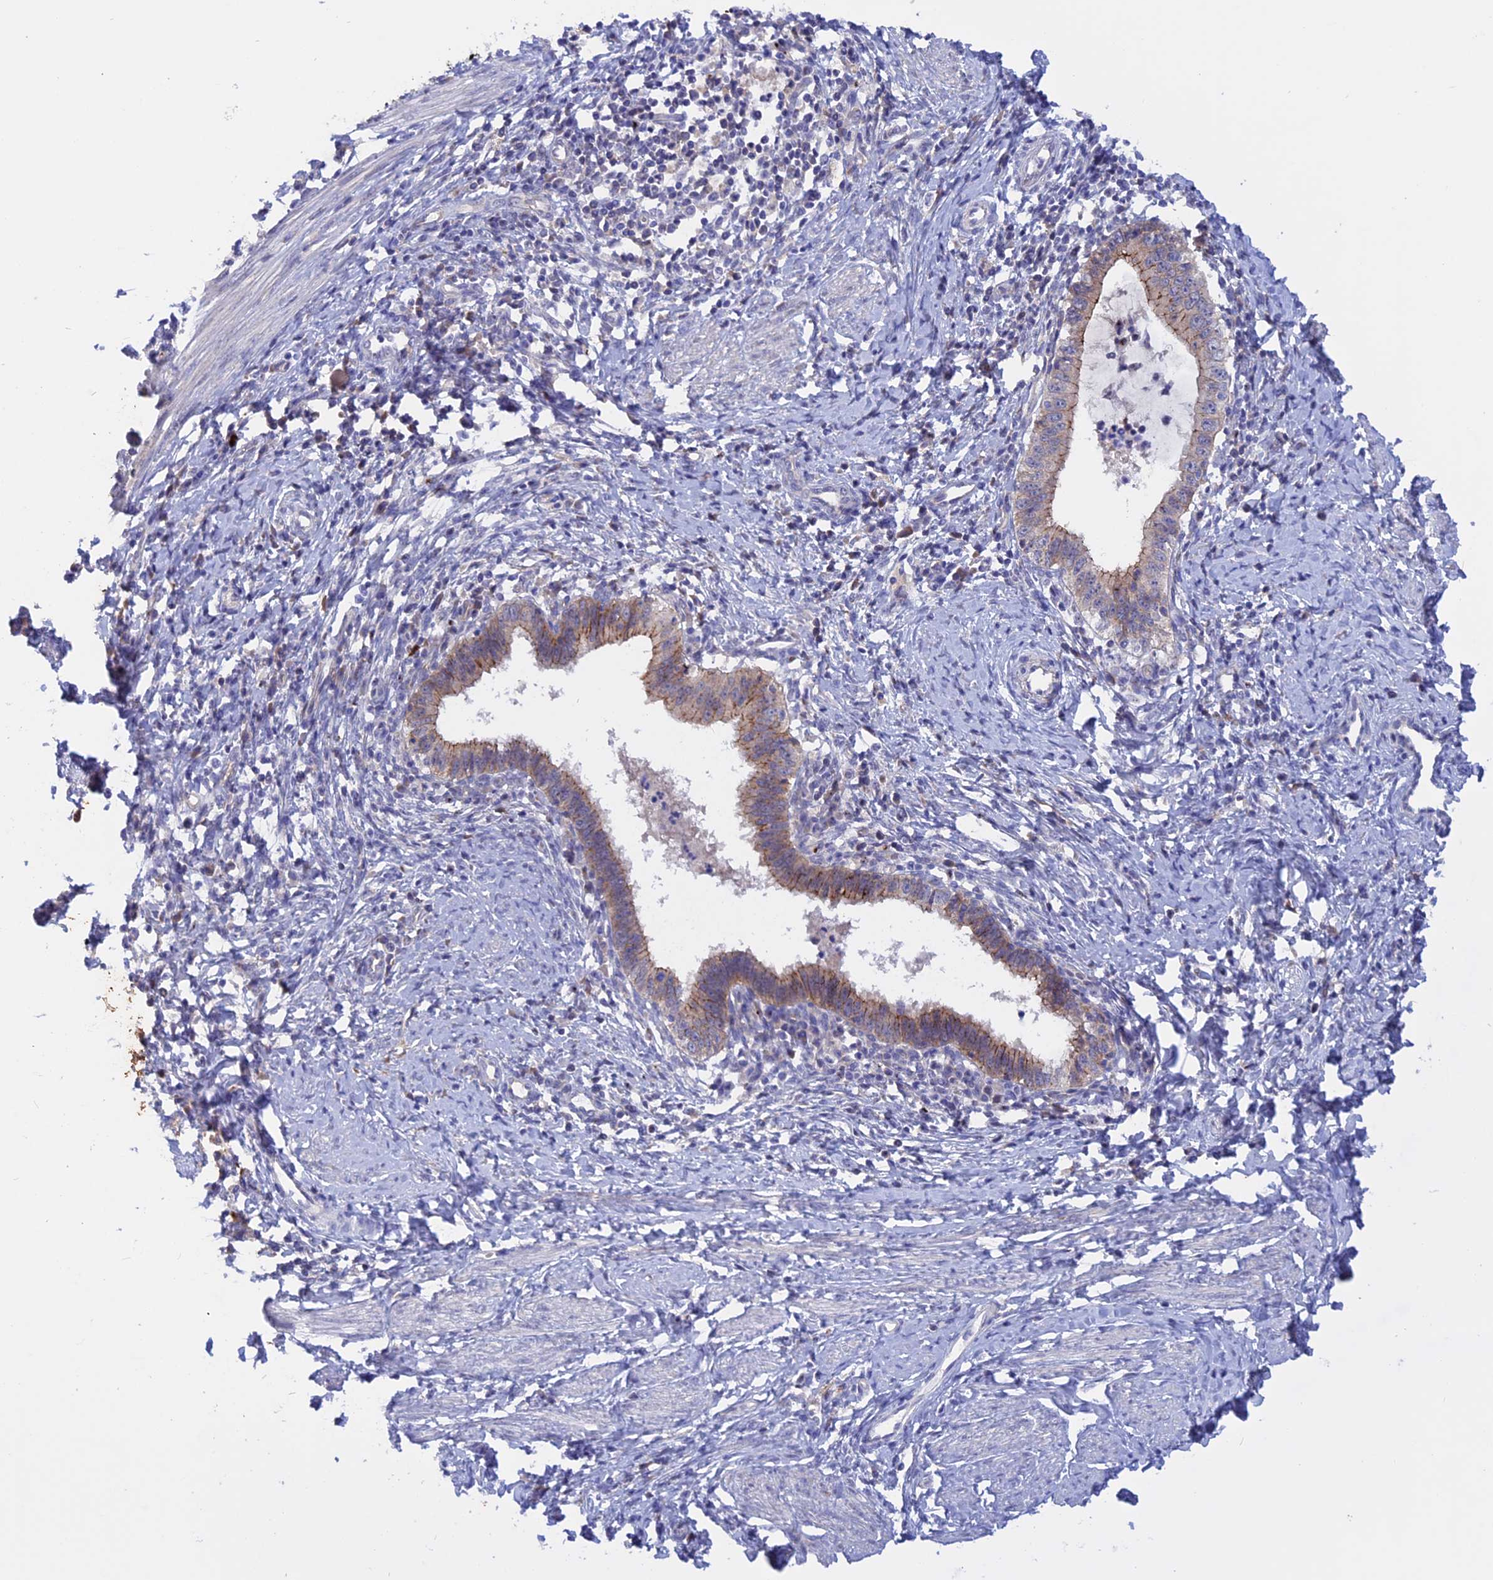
{"staining": {"intensity": "moderate", "quantity": "25%-75%", "location": "cytoplasmic/membranous"}, "tissue": "cervical cancer", "cell_type": "Tumor cells", "image_type": "cancer", "snomed": [{"axis": "morphology", "description": "Adenocarcinoma, NOS"}, {"axis": "topography", "description": "Cervix"}], "caption": "This is an image of IHC staining of cervical cancer, which shows moderate positivity in the cytoplasmic/membranous of tumor cells.", "gene": "GK5", "patient": {"sex": "female", "age": 36}}